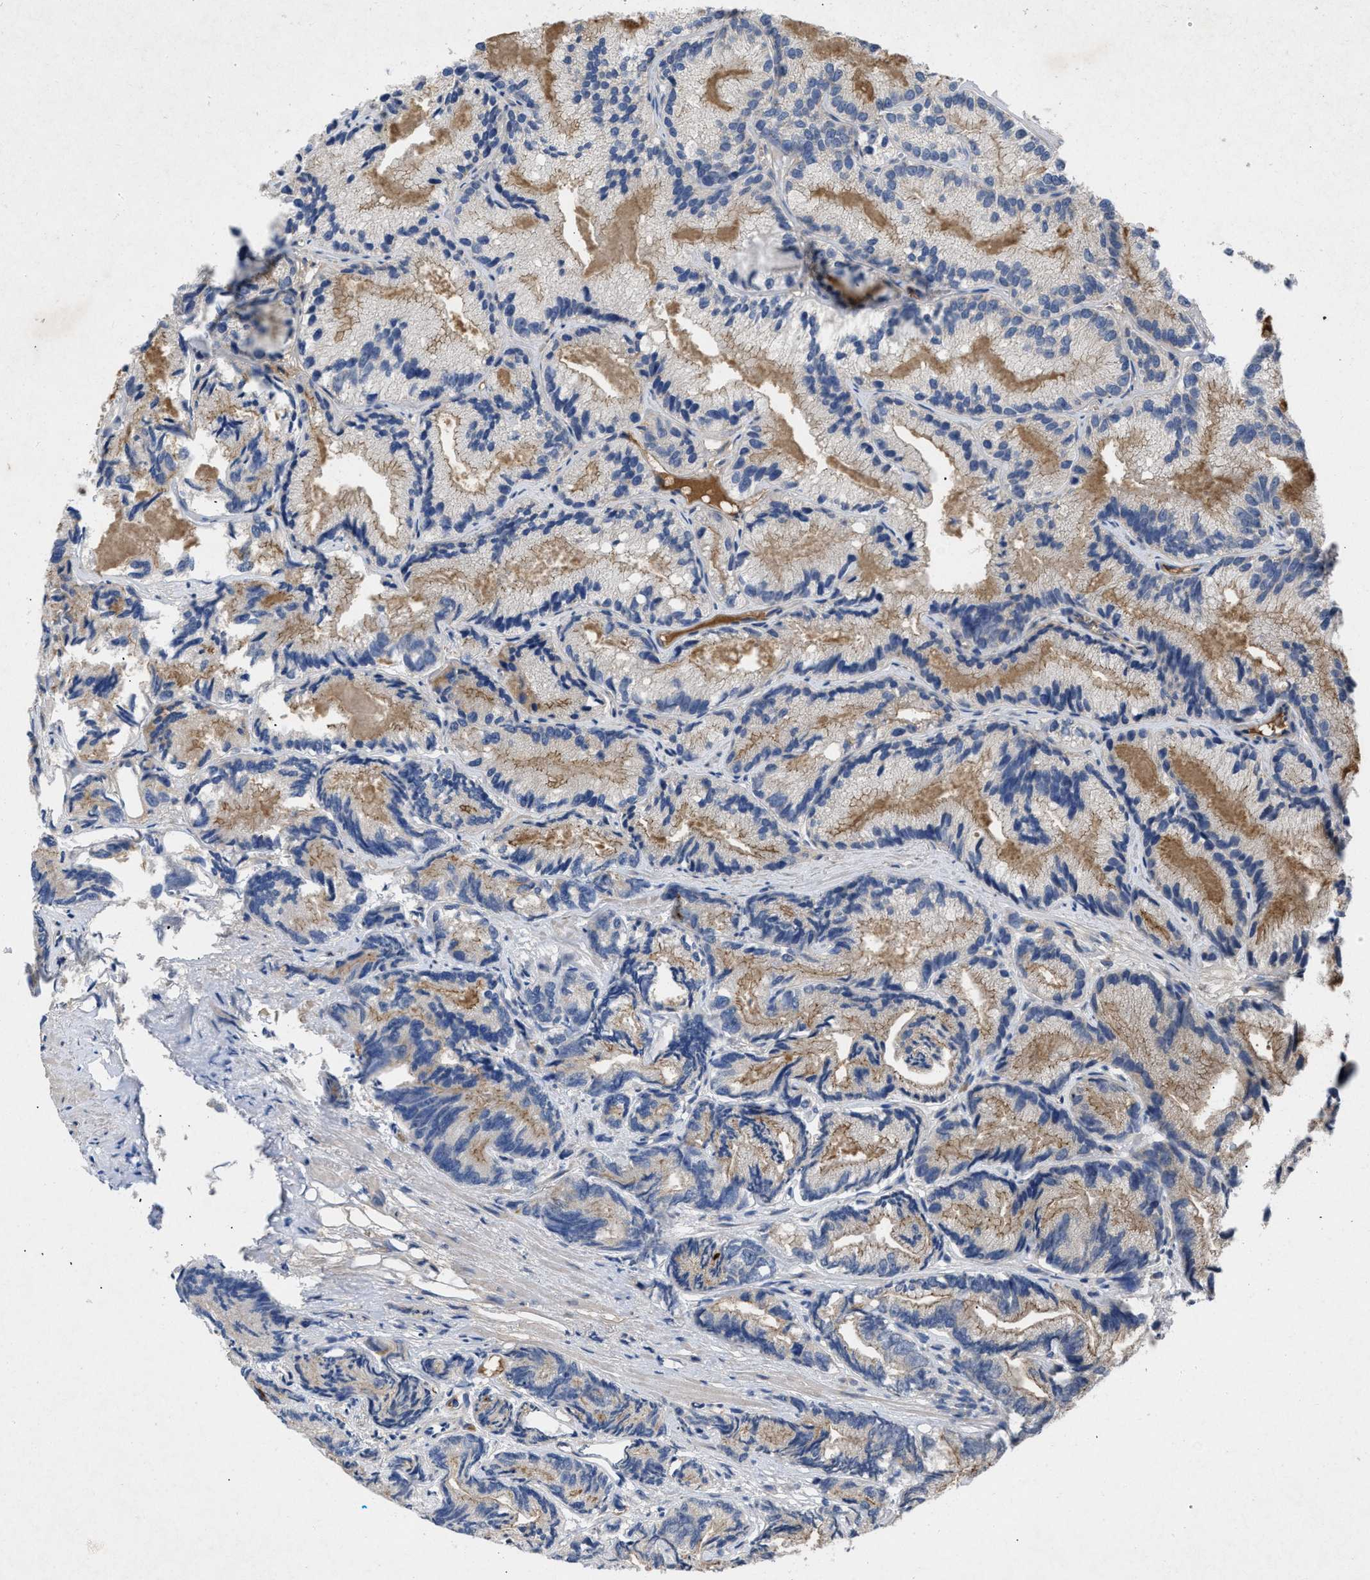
{"staining": {"intensity": "moderate", "quantity": "25%-75%", "location": "cytoplasmic/membranous"}, "tissue": "prostate cancer", "cell_type": "Tumor cells", "image_type": "cancer", "snomed": [{"axis": "morphology", "description": "Adenocarcinoma, Low grade"}, {"axis": "topography", "description": "Prostate"}], "caption": "Immunohistochemical staining of human prostate adenocarcinoma (low-grade) reveals medium levels of moderate cytoplasmic/membranous expression in approximately 25%-75% of tumor cells.", "gene": "VPS4A", "patient": {"sex": "male", "age": 89}}